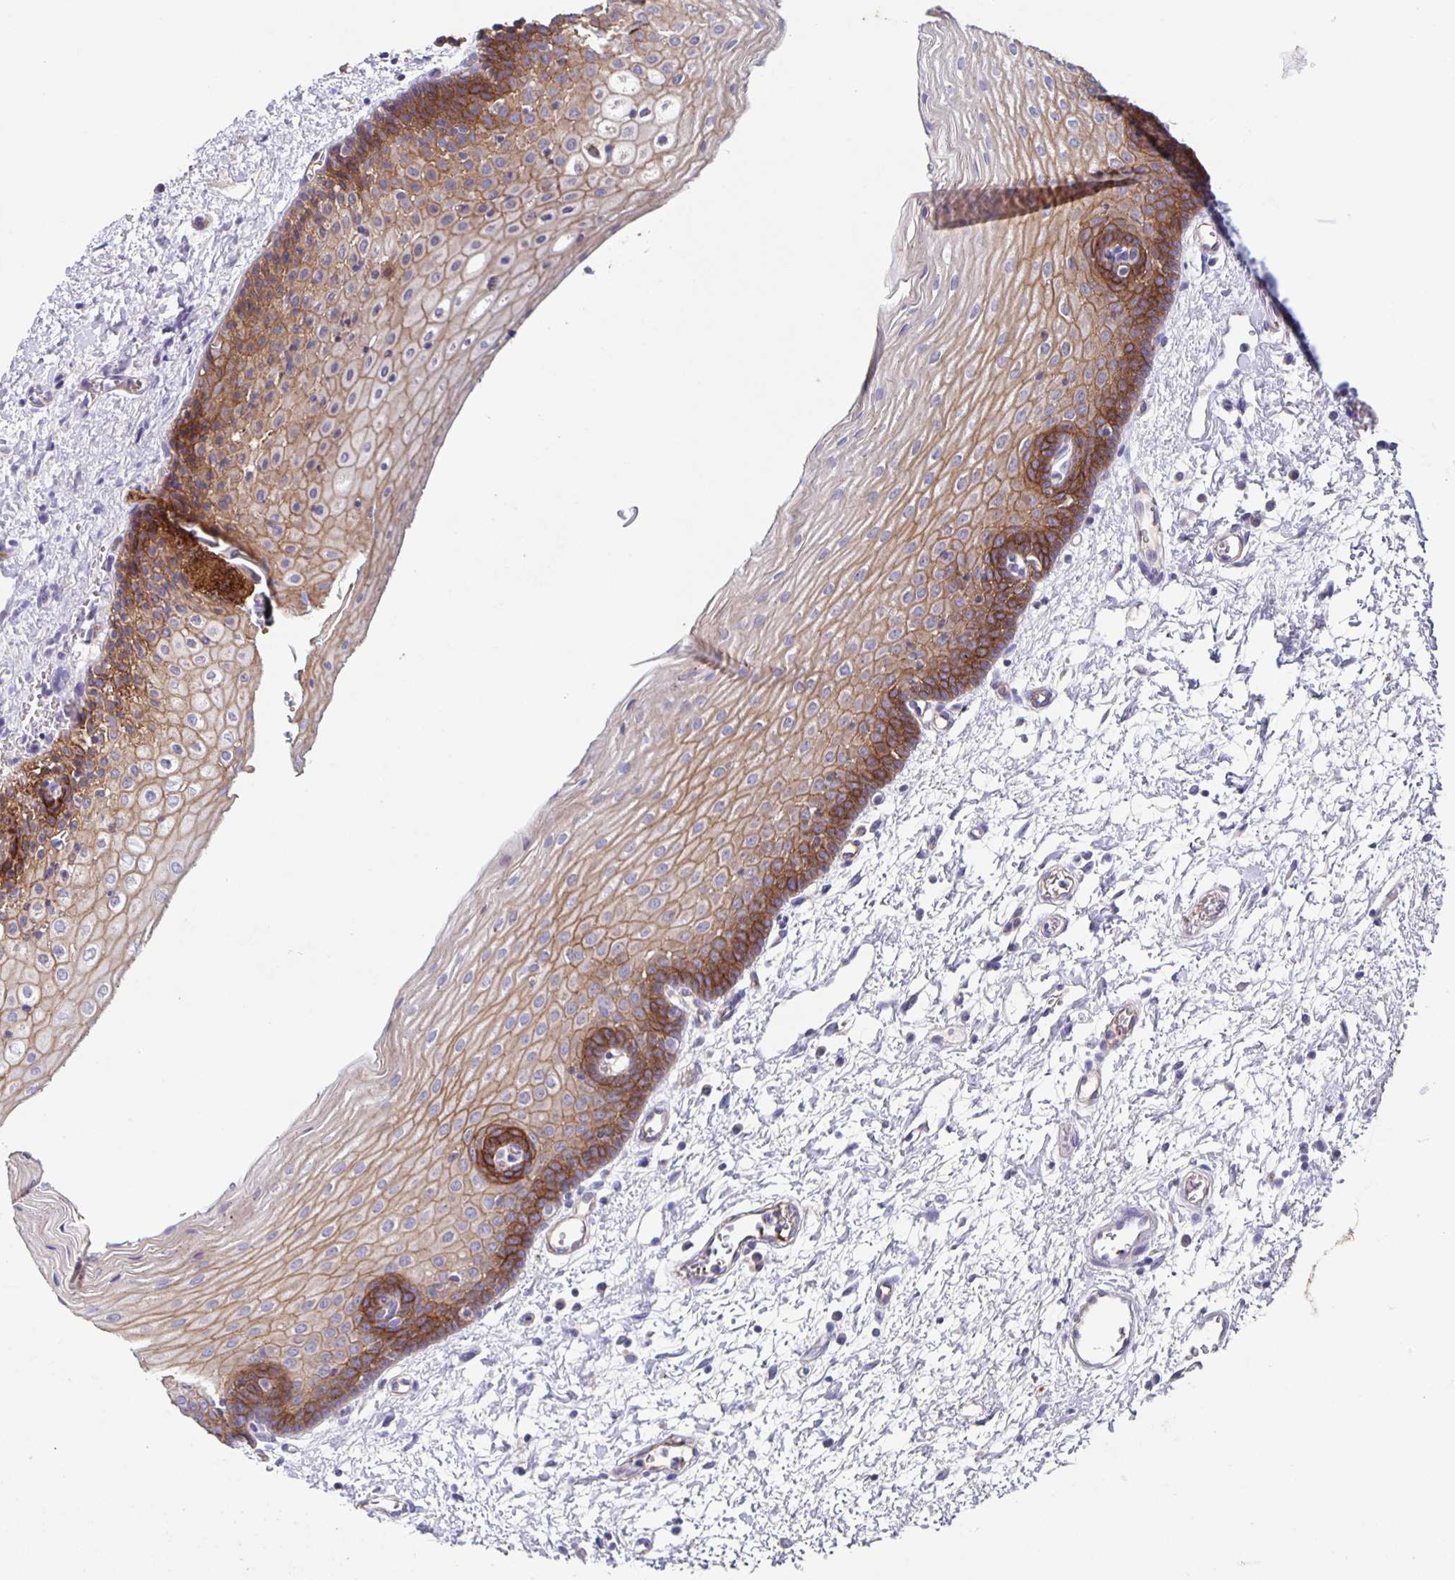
{"staining": {"intensity": "moderate", "quantity": "25%-75%", "location": "cytoplasmic/membranous"}, "tissue": "oral mucosa", "cell_type": "Squamous epithelial cells", "image_type": "normal", "snomed": [{"axis": "morphology", "description": "Normal tissue, NOS"}, {"axis": "topography", "description": "Oral tissue"}], "caption": "An image of human oral mucosa stained for a protein exhibits moderate cytoplasmic/membranous brown staining in squamous epithelial cells.", "gene": "ITGA2", "patient": {"sex": "female", "age": 43}}